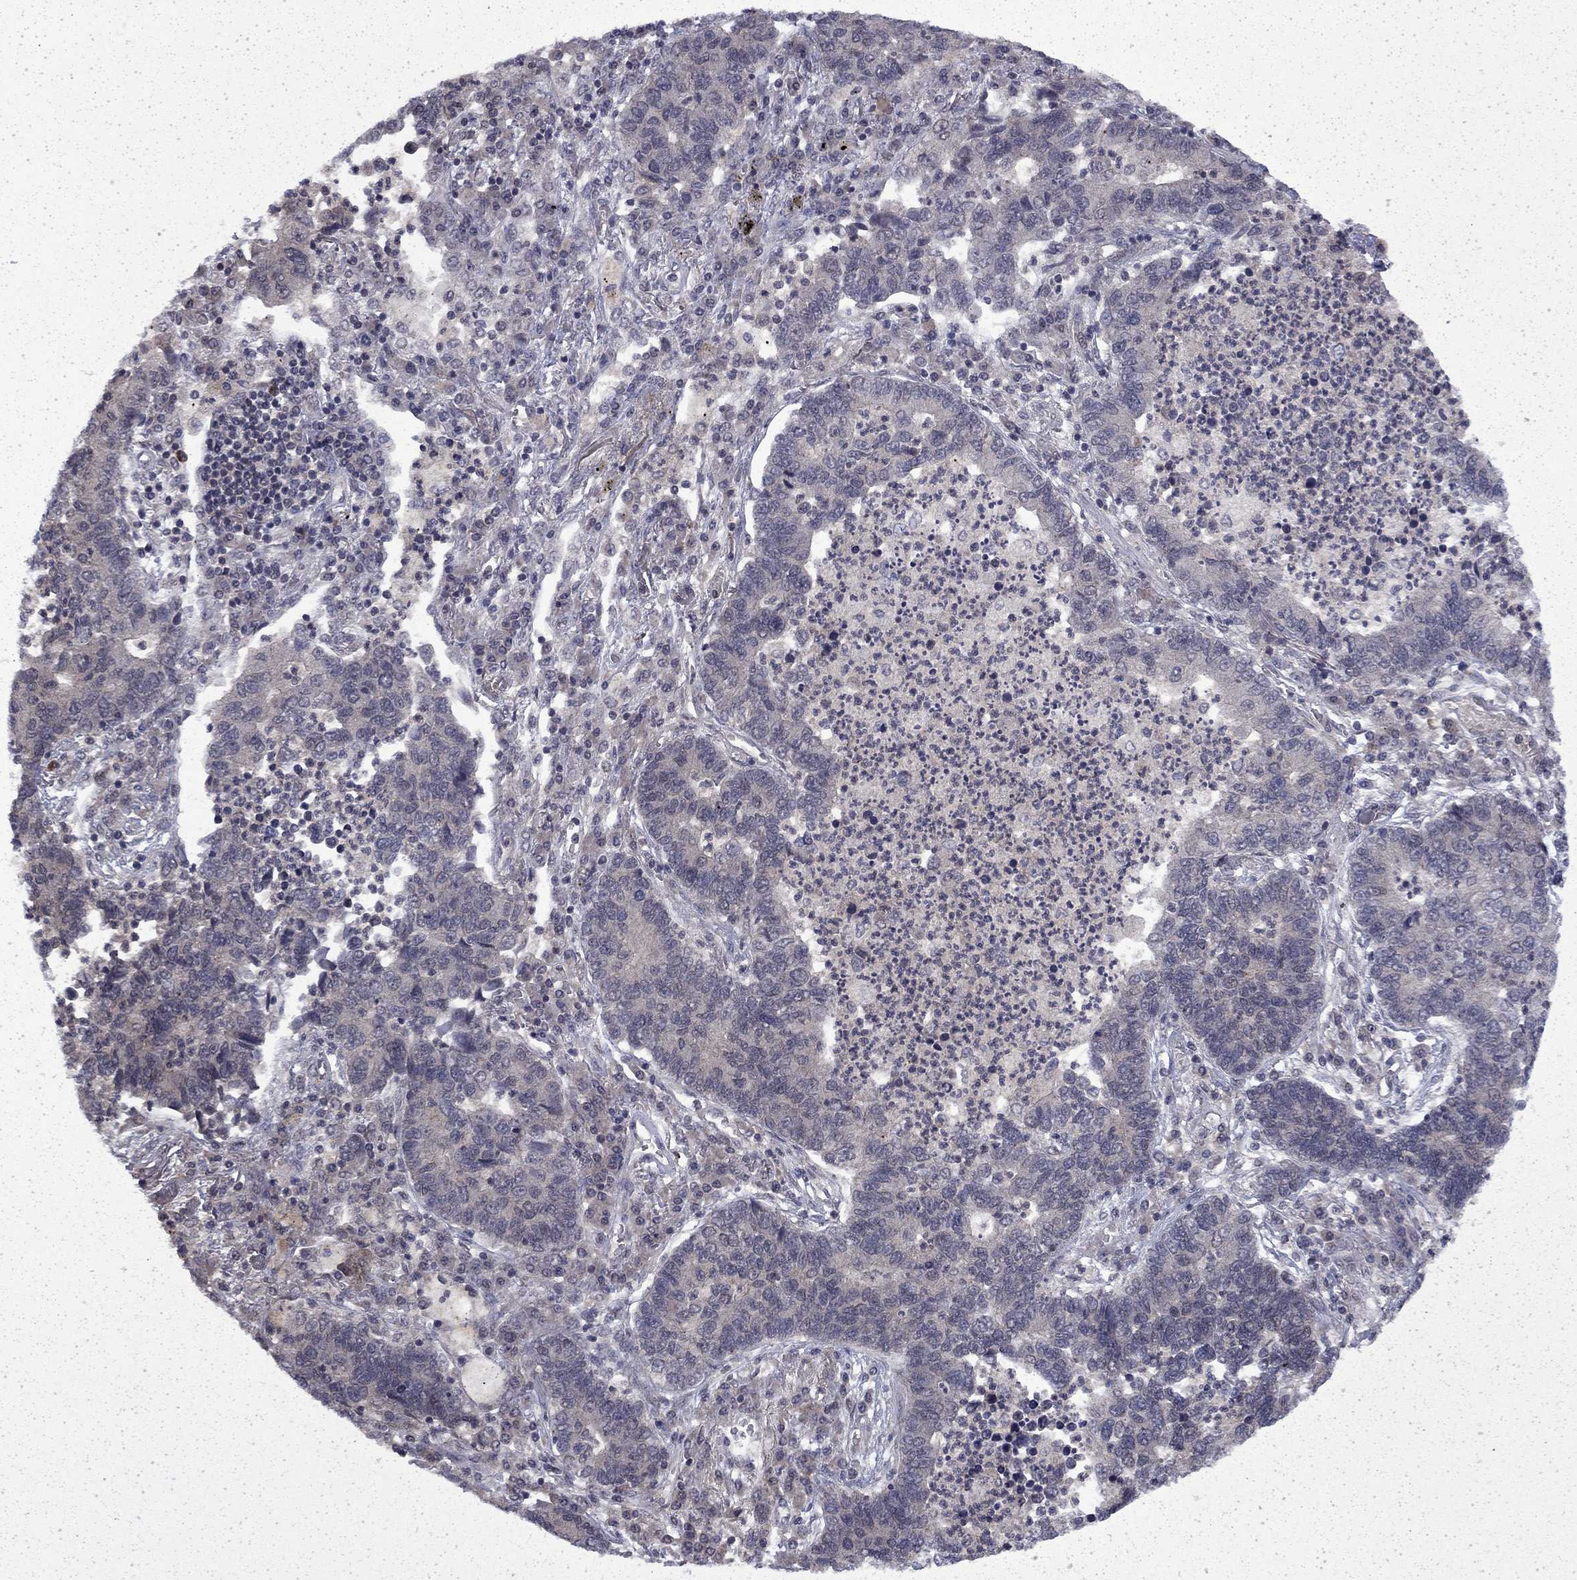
{"staining": {"intensity": "negative", "quantity": "none", "location": "none"}, "tissue": "lung cancer", "cell_type": "Tumor cells", "image_type": "cancer", "snomed": [{"axis": "morphology", "description": "Adenocarcinoma, NOS"}, {"axis": "topography", "description": "Lung"}], "caption": "Tumor cells show no significant staining in lung cancer (adenocarcinoma).", "gene": "CHAT", "patient": {"sex": "female", "age": 57}}